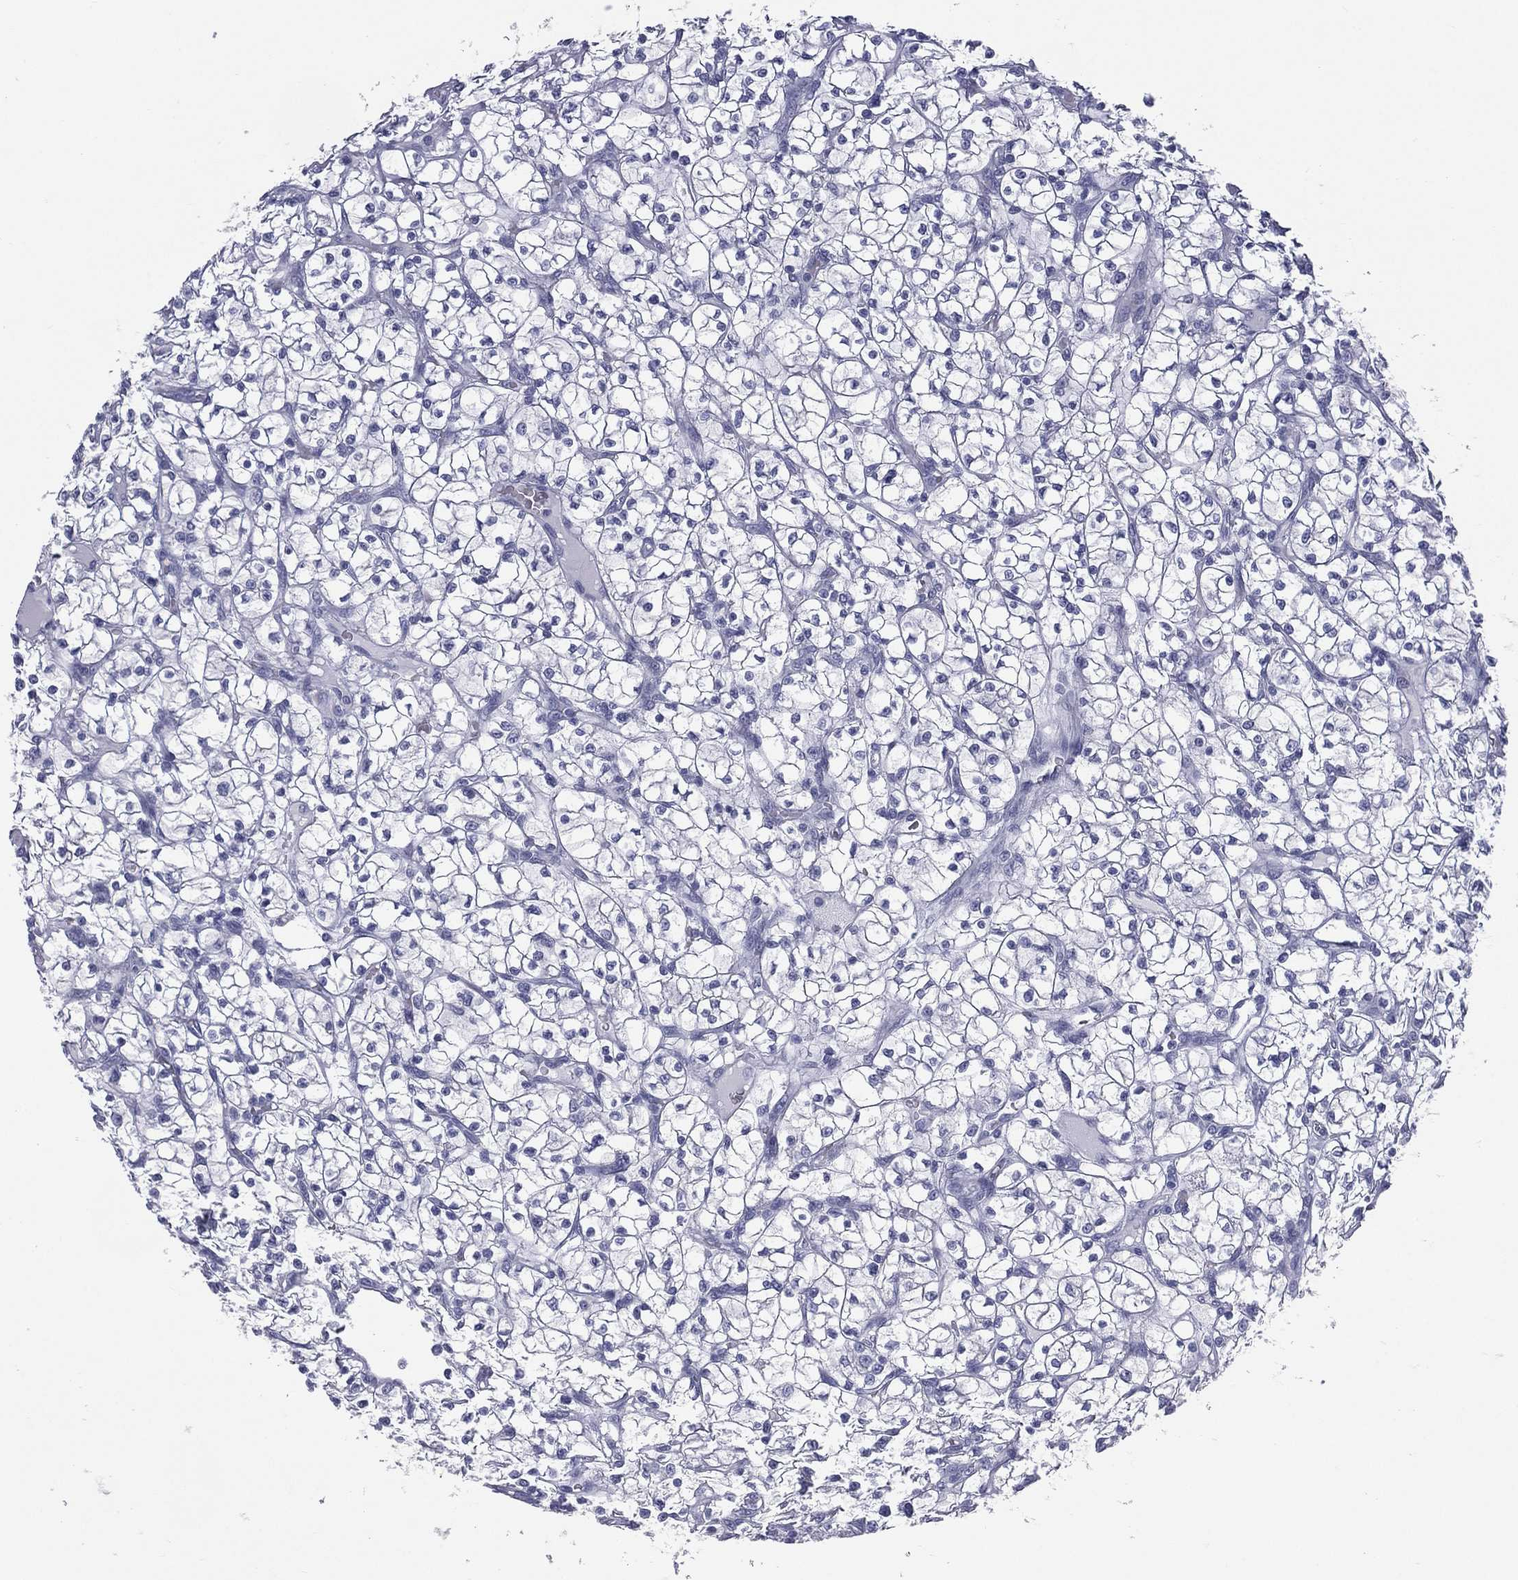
{"staining": {"intensity": "negative", "quantity": "none", "location": "none"}, "tissue": "renal cancer", "cell_type": "Tumor cells", "image_type": "cancer", "snomed": [{"axis": "morphology", "description": "Adenocarcinoma, NOS"}, {"axis": "topography", "description": "Kidney"}], "caption": "This is an immunohistochemistry (IHC) image of human renal cancer (adenocarcinoma). There is no positivity in tumor cells.", "gene": "MLN", "patient": {"sex": "female", "age": 64}}